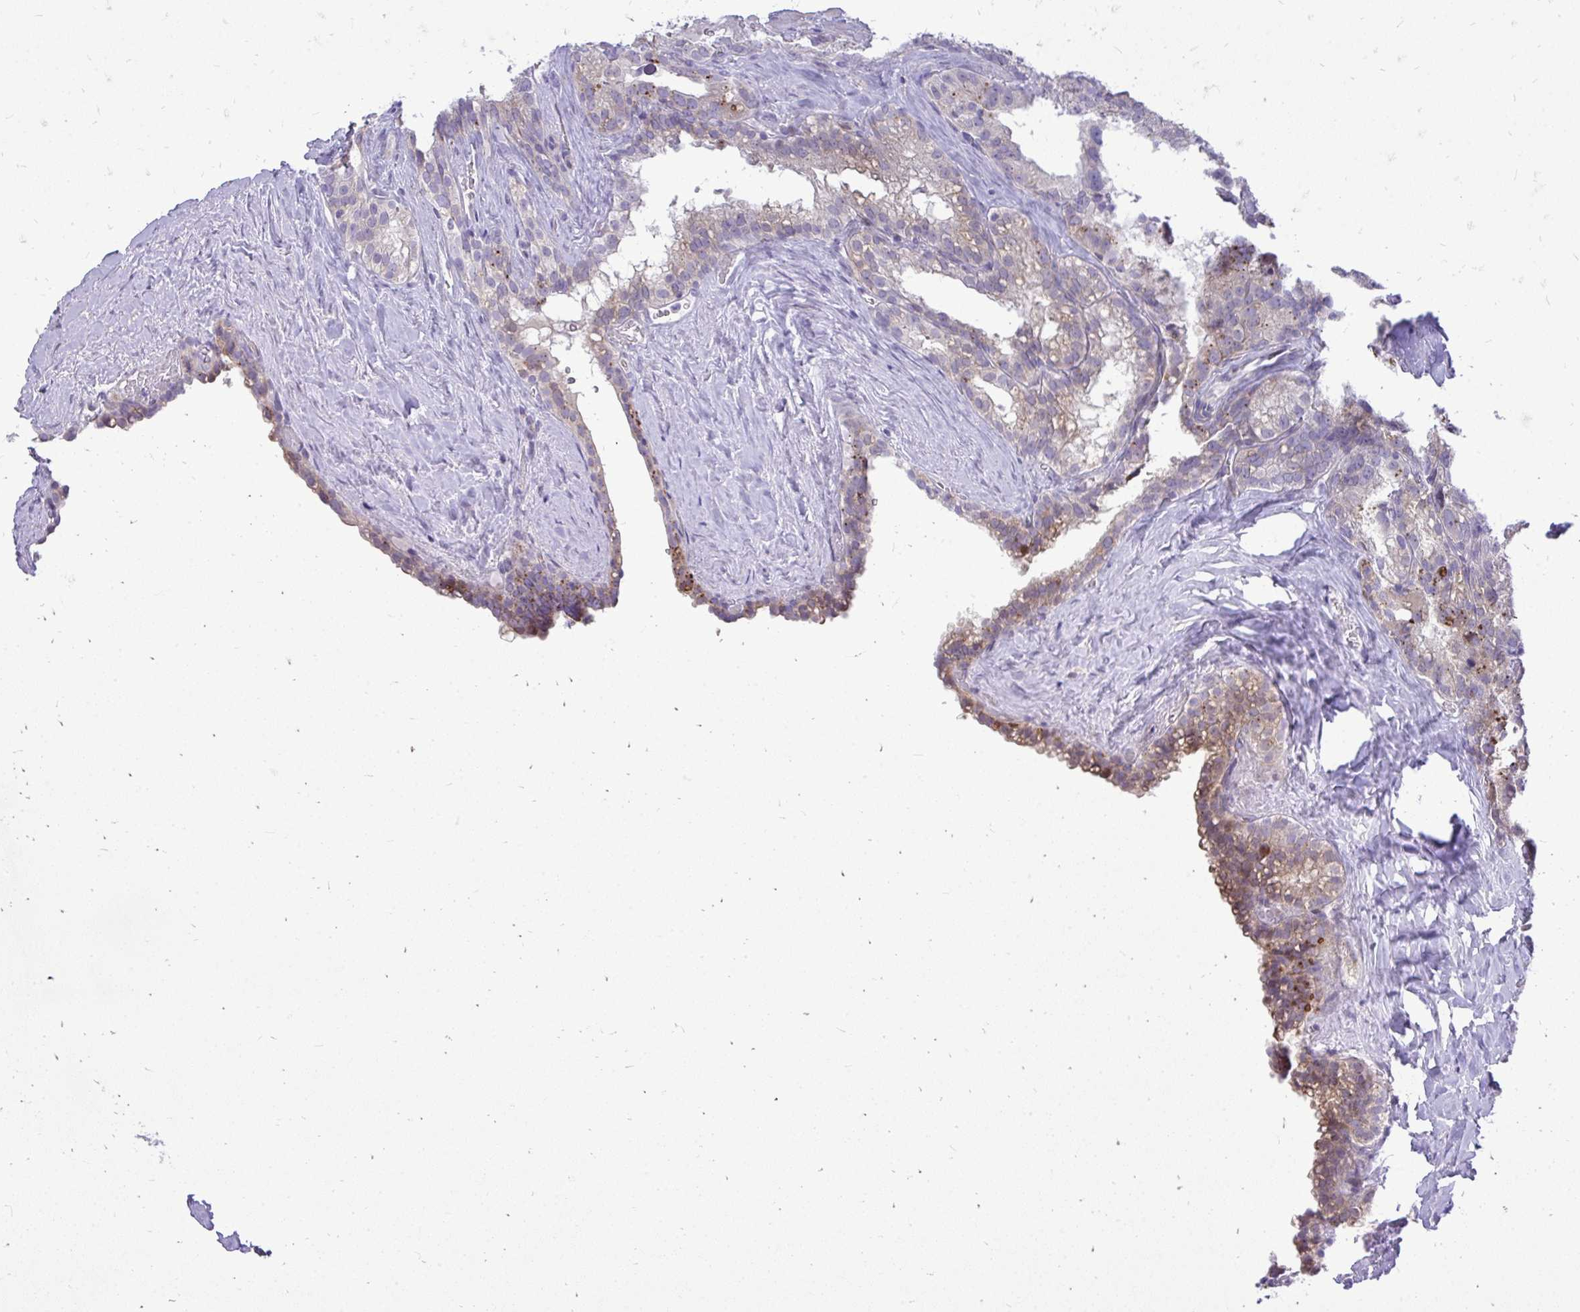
{"staining": {"intensity": "moderate", "quantity": "25%-75%", "location": "cytoplasmic/membranous"}, "tissue": "seminal vesicle", "cell_type": "Glandular cells", "image_type": "normal", "snomed": [{"axis": "morphology", "description": "Normal tissue, NOS"}, {"axis": "topography", "description": "Seminal veicle"}], "caption": "Approximately 25%-75% of glandular cells in benign seminal vesicle reveal moderate cytoplasmic/membranous protein expression as visualized by brown immunohistochemical staining.", "gene": "OR8D1", "patient": {"sex": "male", "age": 47}}